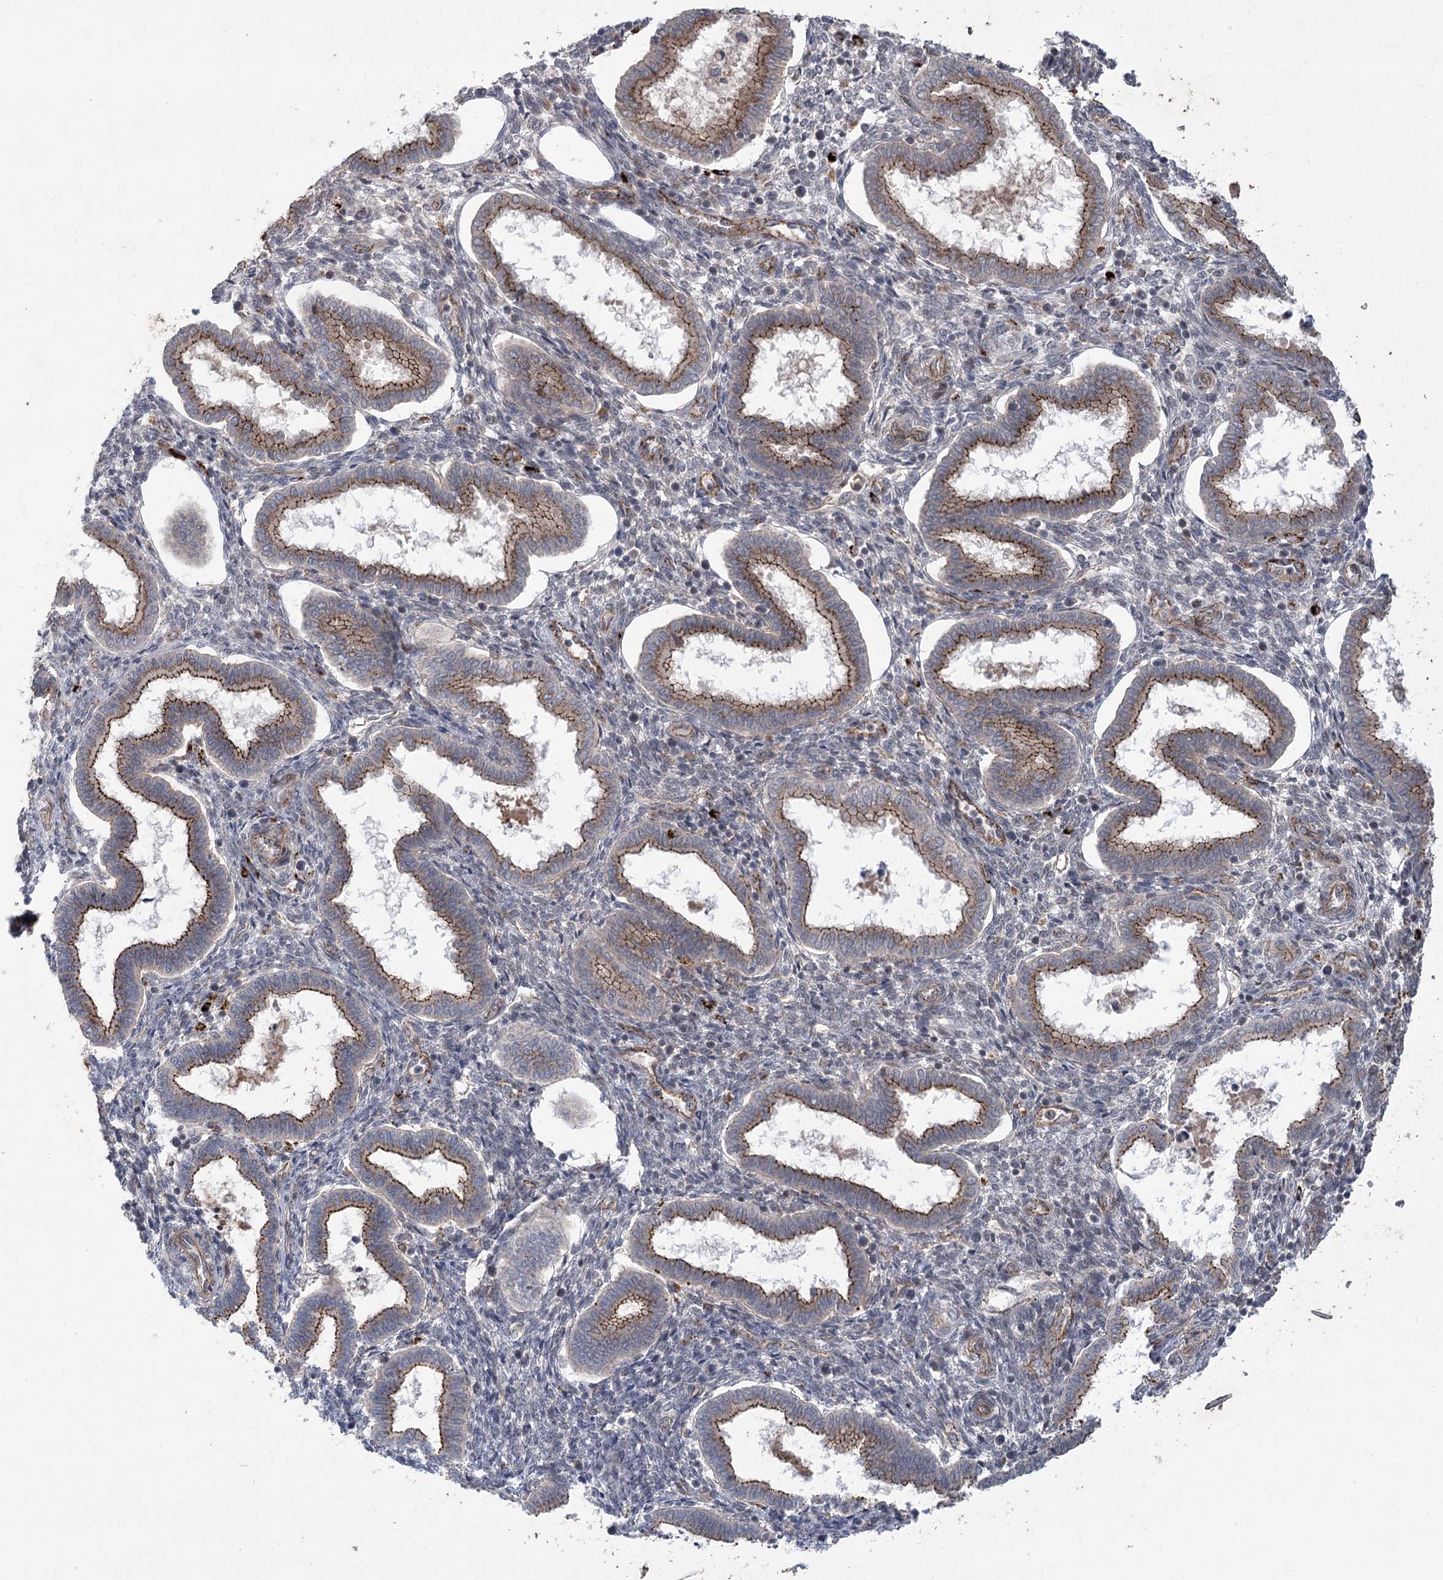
{"staining": {"intensity": "weak", "quantity": "<25%", "location": "cytoplasmic/membranous,nuclear"}, "tissue": "endometrium", "cell_type": "Cells in endometrial stroma", "image_type": "normal", "snomed": [{"axis": "morphology", "description": "Normal tissue, NOS"}, {"axis": "topography", "description": "Endometrium"}], "caption": "This is an immunohistochemistry (IHC) histopathology image of normal endometrium. There is no staining in cells in endometrial stroma.", "gene": "METTL24", "patient": {"sex": "female", "age": 24}}